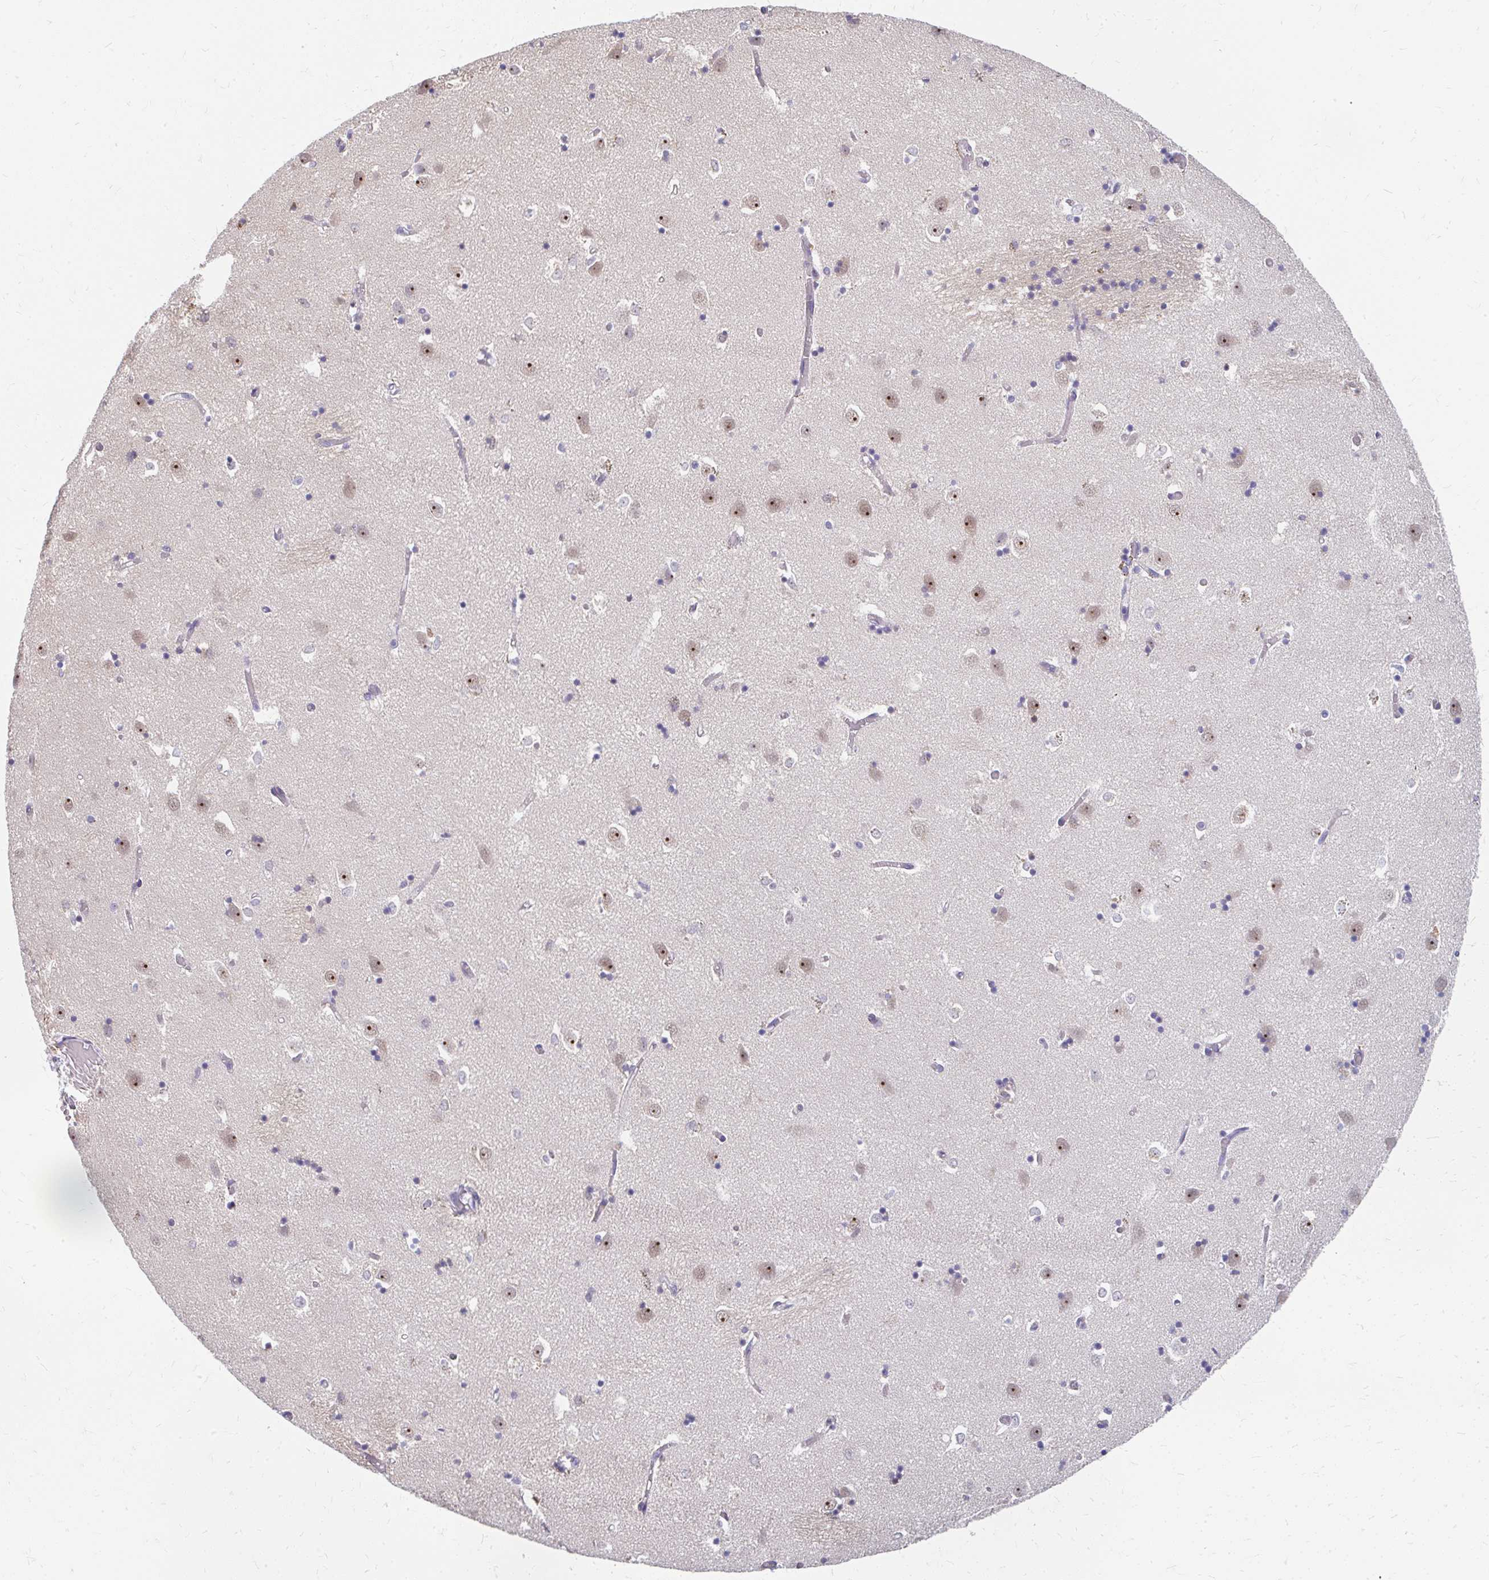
{"staining": {"intensity": "negative", "quantity": "none", "location": "none"}, "tissue": "caudate", "cell_type": "Glial cells", "image_type": "normal", "snomed": [{"axis": "morphology", "description": "Normal tissue, NOS"}, {"axis": "topography", "description": "Lateral ventricle wall"}], "caption": "The IHC photomicrograph has no significant expression in glial cells of caudate.", "gene": "GTF2H1", "patient": {"sex": "male", "age": 70}}